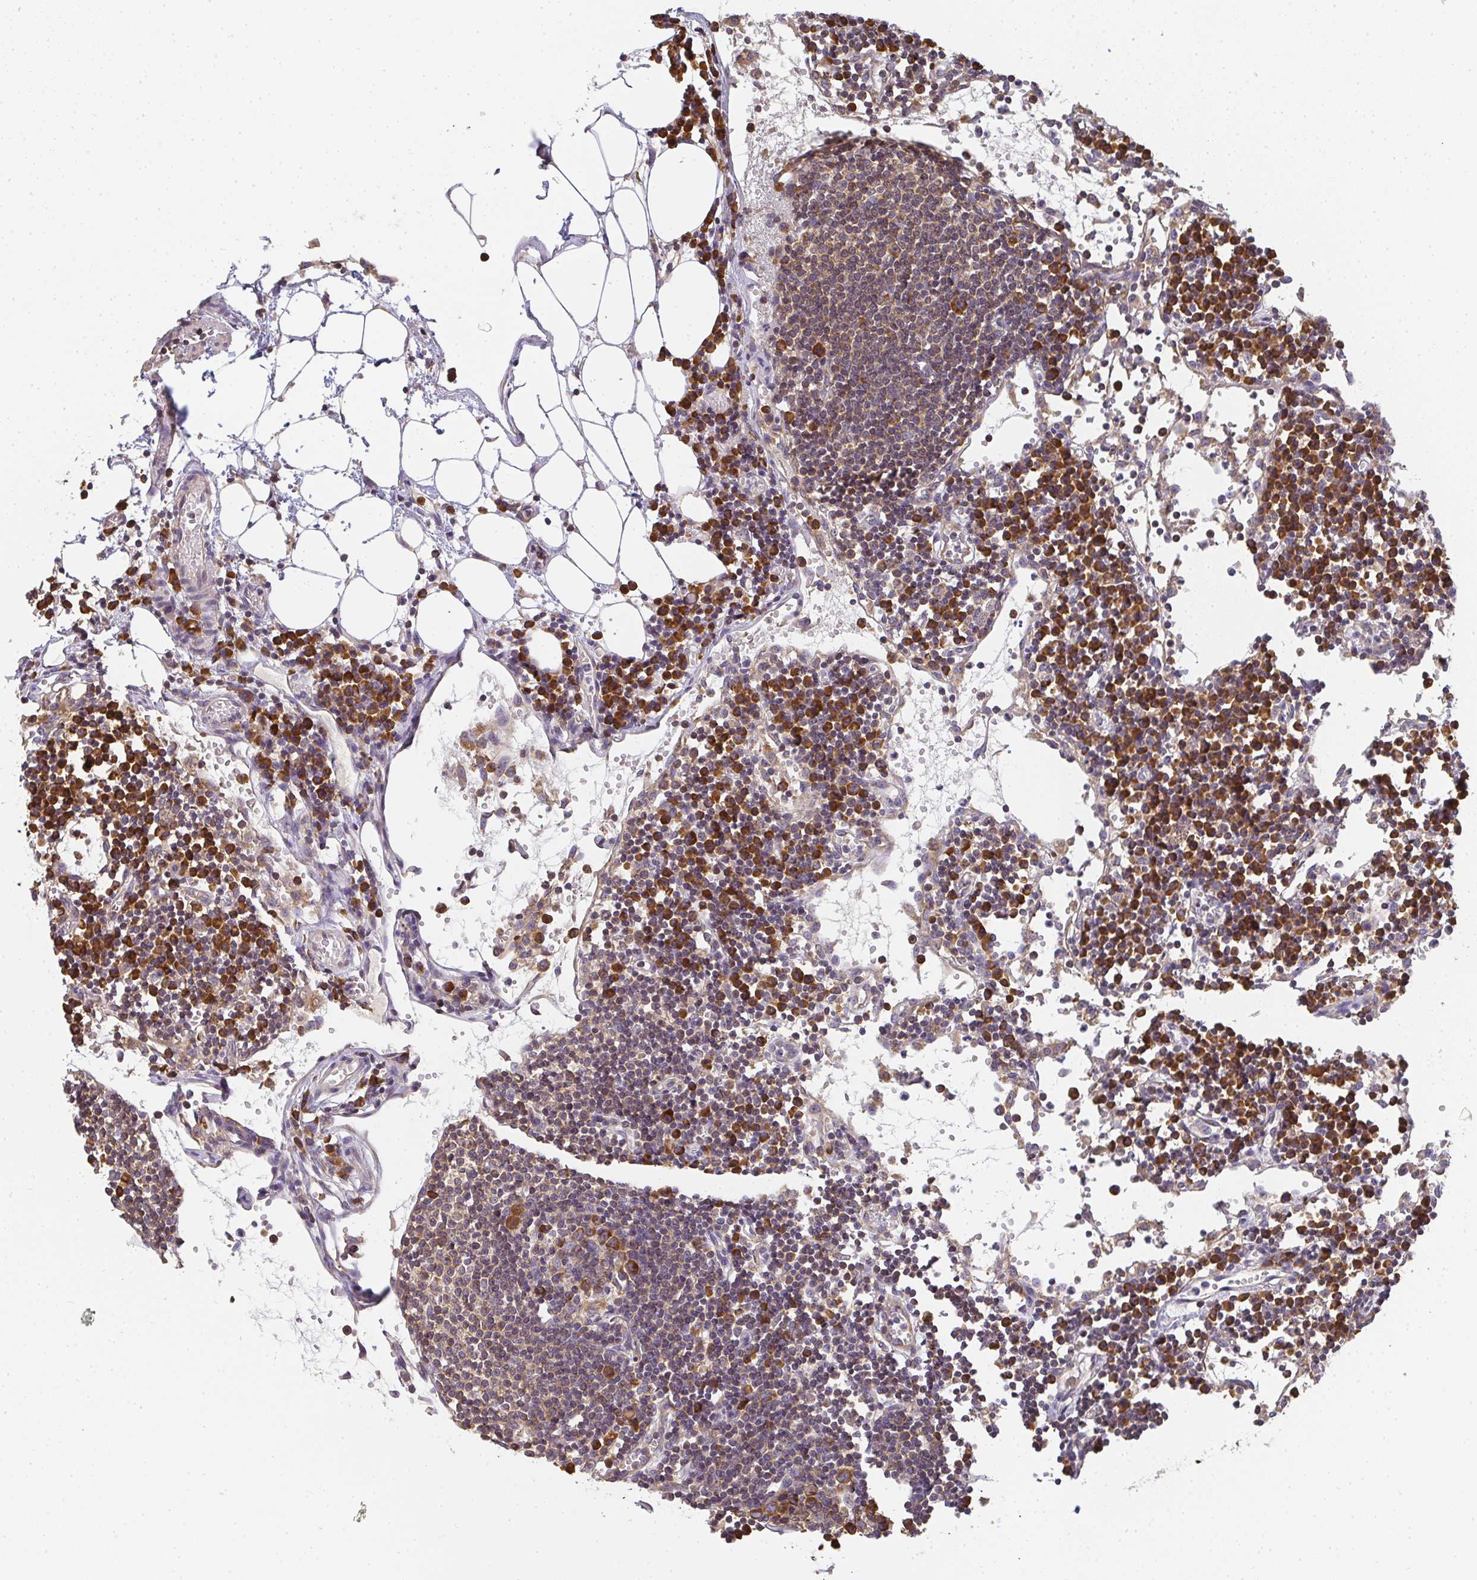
{"staining": {"intensity": "moderate", "quantity": "<25%", "location": "cytoplasmic/membranous"}, "tissue": "lymph node", "cell_type": "Germinal center cells", "image_type": "normal", "snomed": [{"axis": "morphology", "description": "Normal tissue, NOS"}, {"axis": "topography", "description": "Lymph node"}], "caption": "Normal lymph node demonstrates moderate cytoplasmic/membranous staining in about <25% of germinal center cells The protein is stained brown, and the nuclei are stained in blue (DAB IHC with brightfield microscopy, high magnification)..", "gene": "SLC35B3", "patient": {"sex": "female", "age": 78}}